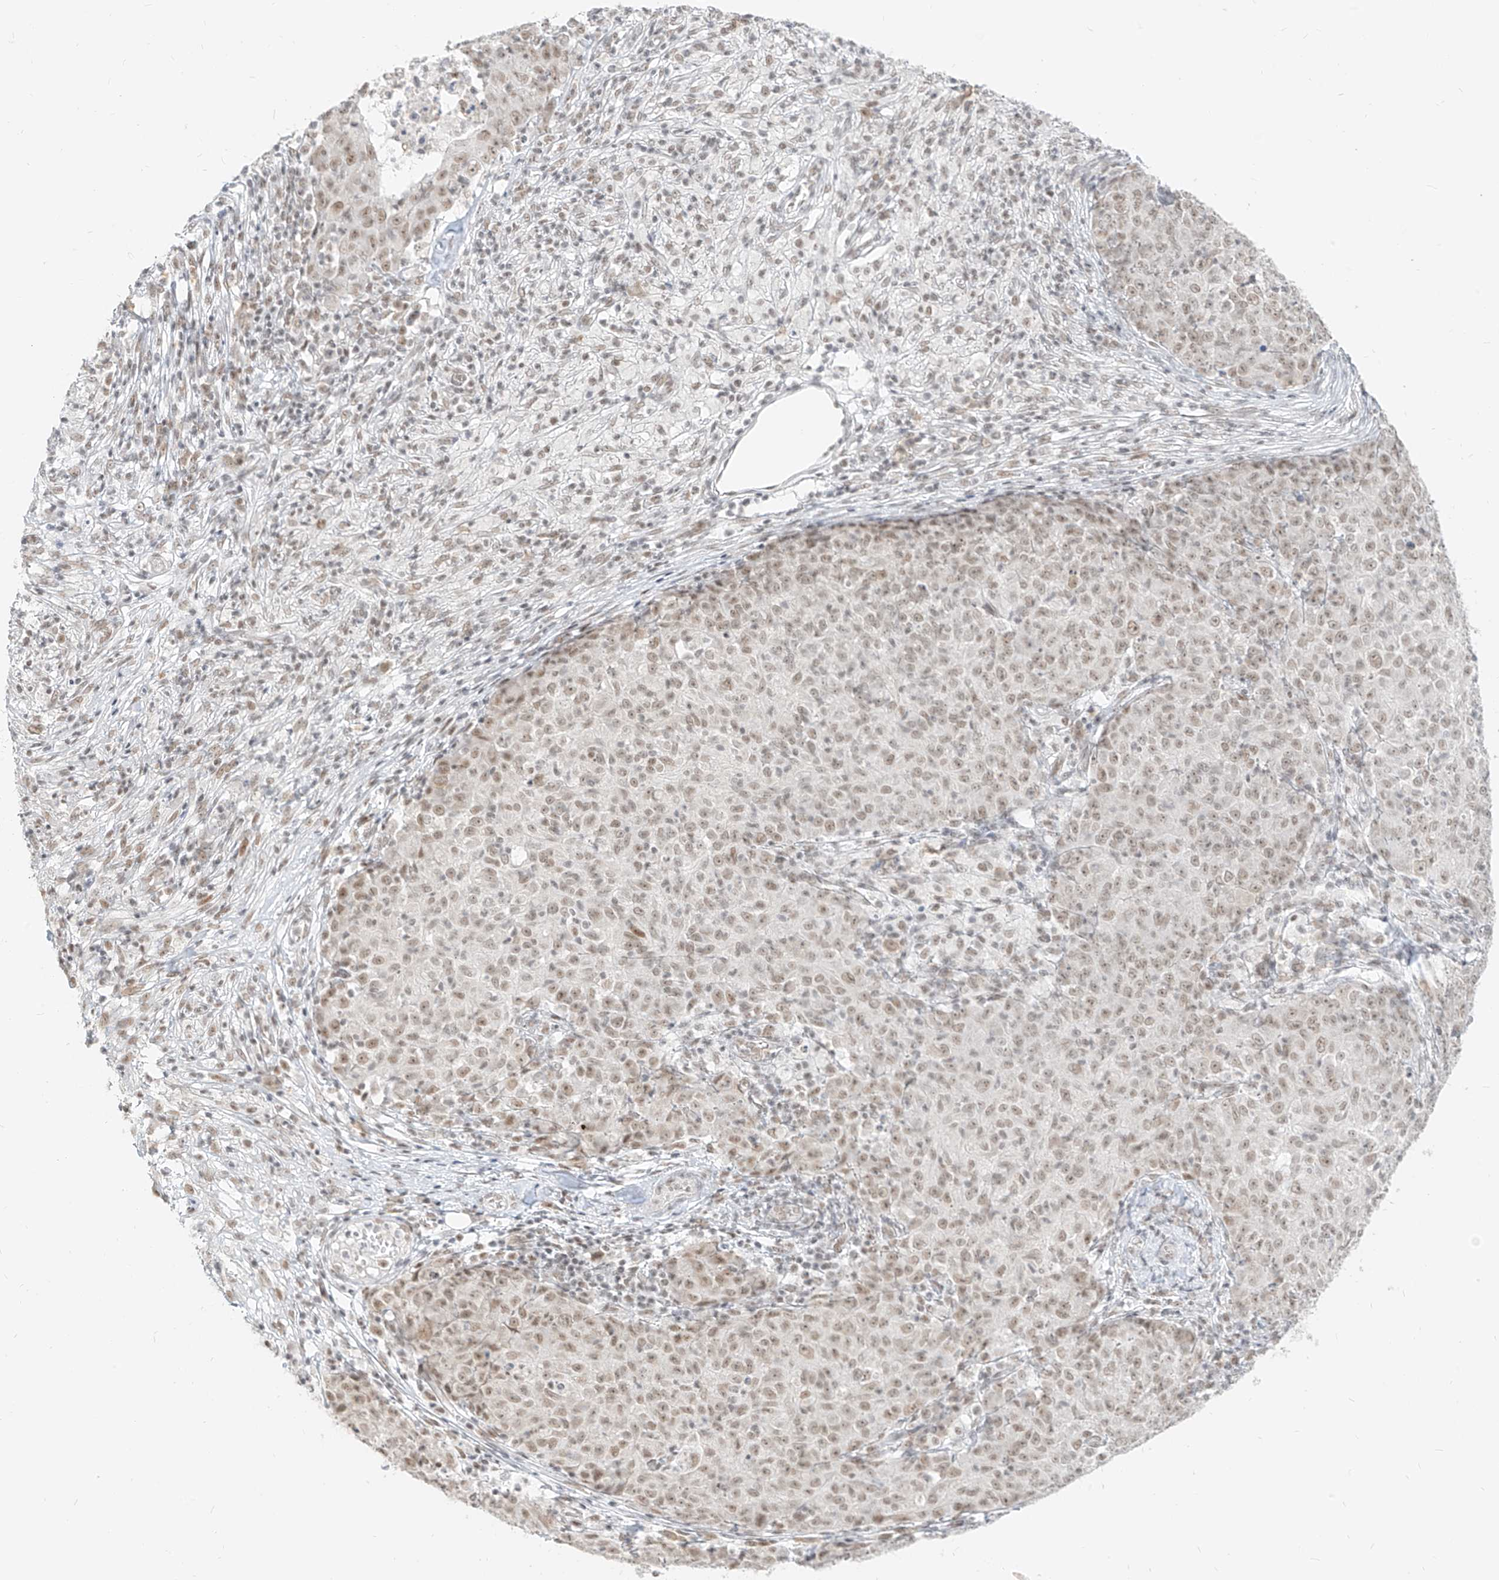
{"staining": {"intensity": "weak", "quantity": ">75%", "location": "nuclear"}, "tissue": "ovarian cancer", "cell_type": "Tumor cells", "image_type": "cancer", "snomed": [{"axis": "morphology", "description": "Carcinoma, endometroid"}, {"axis": "topography", "description": "Ovary"}], "caption": "IHC photomicrograph of ovarian endometroid carcinoma stained for a protein (brown), which exhibits low levels of weak nuclear positivity in about >75% of tumor cells.", "gene": "SUPT5H", "patient": {"sex": "female", "age": 42}}